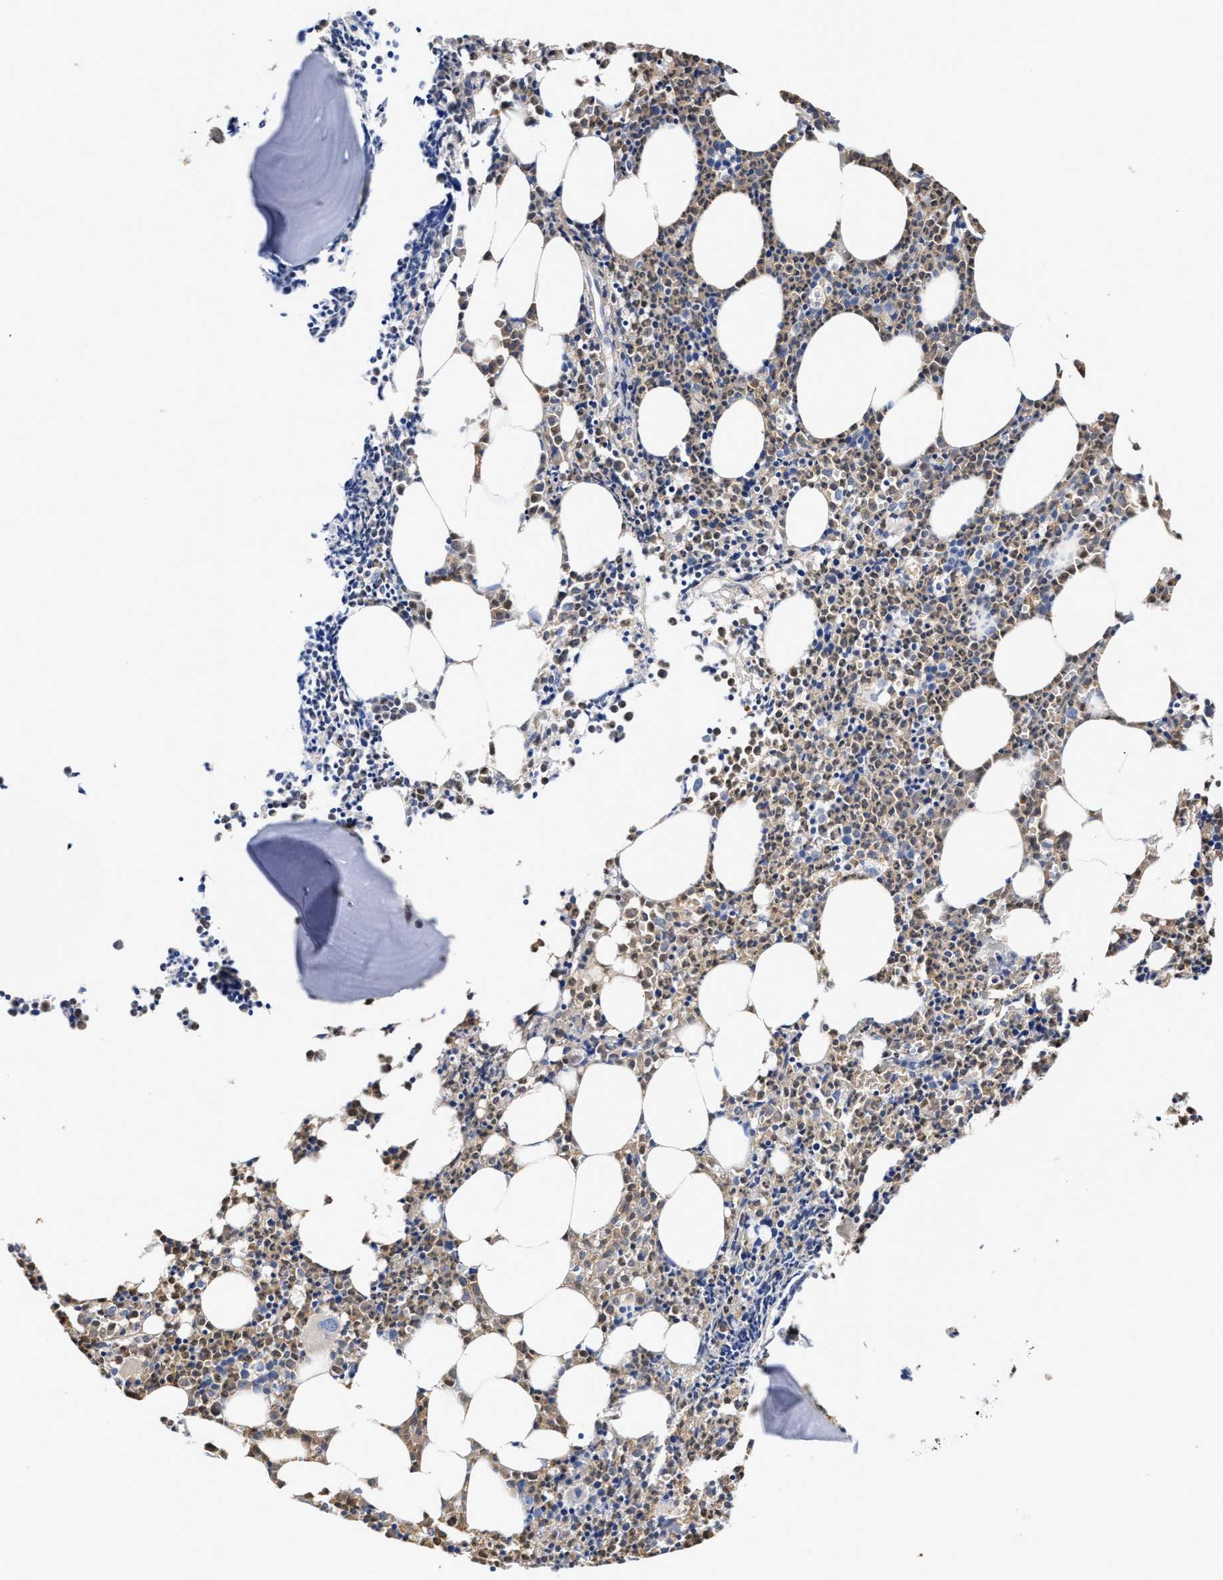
{"staining": {"intensity": "moderate", "quantity": "<25%", "location": "cytoplasmic/membranous,nuclear"}, "tissue": "bone marrow", "cell_type": "Hematopoietic cells", "image_type": "normal", "snomed": [{"axis": "morphology", "description": "Normal tissue, NOS"}, {"axis": "morphology", "description": "Inflammation, NOS"}, {"axis": "topography", "description": "Bone marrow"}], "caption": "Immunohistochemical staining of benign human bone marrow exhibits low levels of moderate cytoplasmic/membranous,nuclear positivity in about <25% of hematopoietic cells. The protein of interest is stained brown, and the nuclei are stained in blue (DAB IHC with brightfield microscopy, high magnification).", "gene": "KLHDC1", "patient": {"sex": "female", "age": 53}}